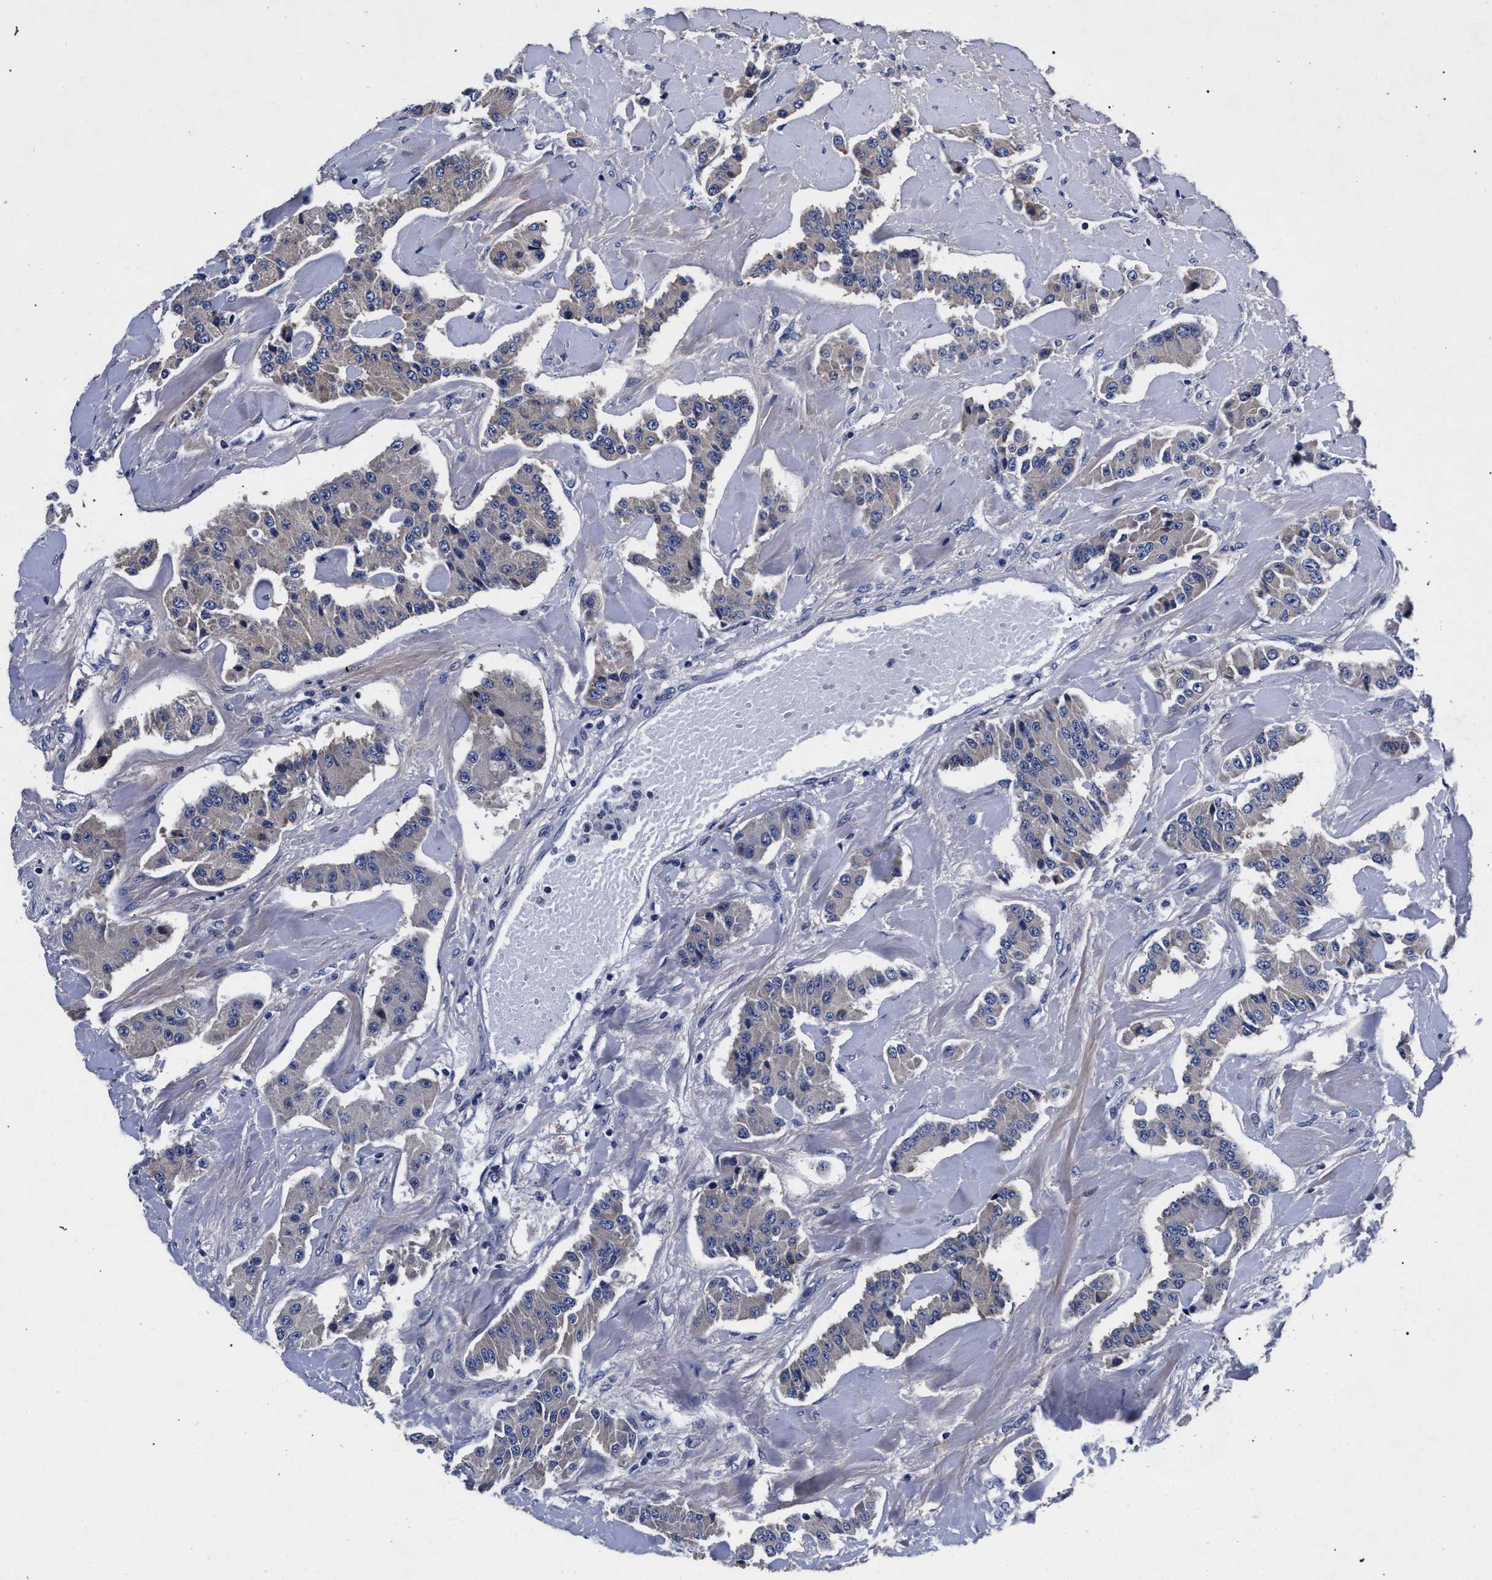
{"staining": {"intensity": "negative", "quantity": "none", "location": "none"}, "tissue": "carcinoid", "cell_type": "Tumor cells", "image_type": "cancer", "snomed": [{"axis": "morphology", "description": "Carcinoid, malignant, NOS"}, {"axis": "topography", "description": "Pancreas"}], "caption": "This is a histopathology image of IHC staining of carcinoid, which shows no positivity in tumor cells.", "gene": "CFAP95", "patient": {"sex": "male", "age": 41}}